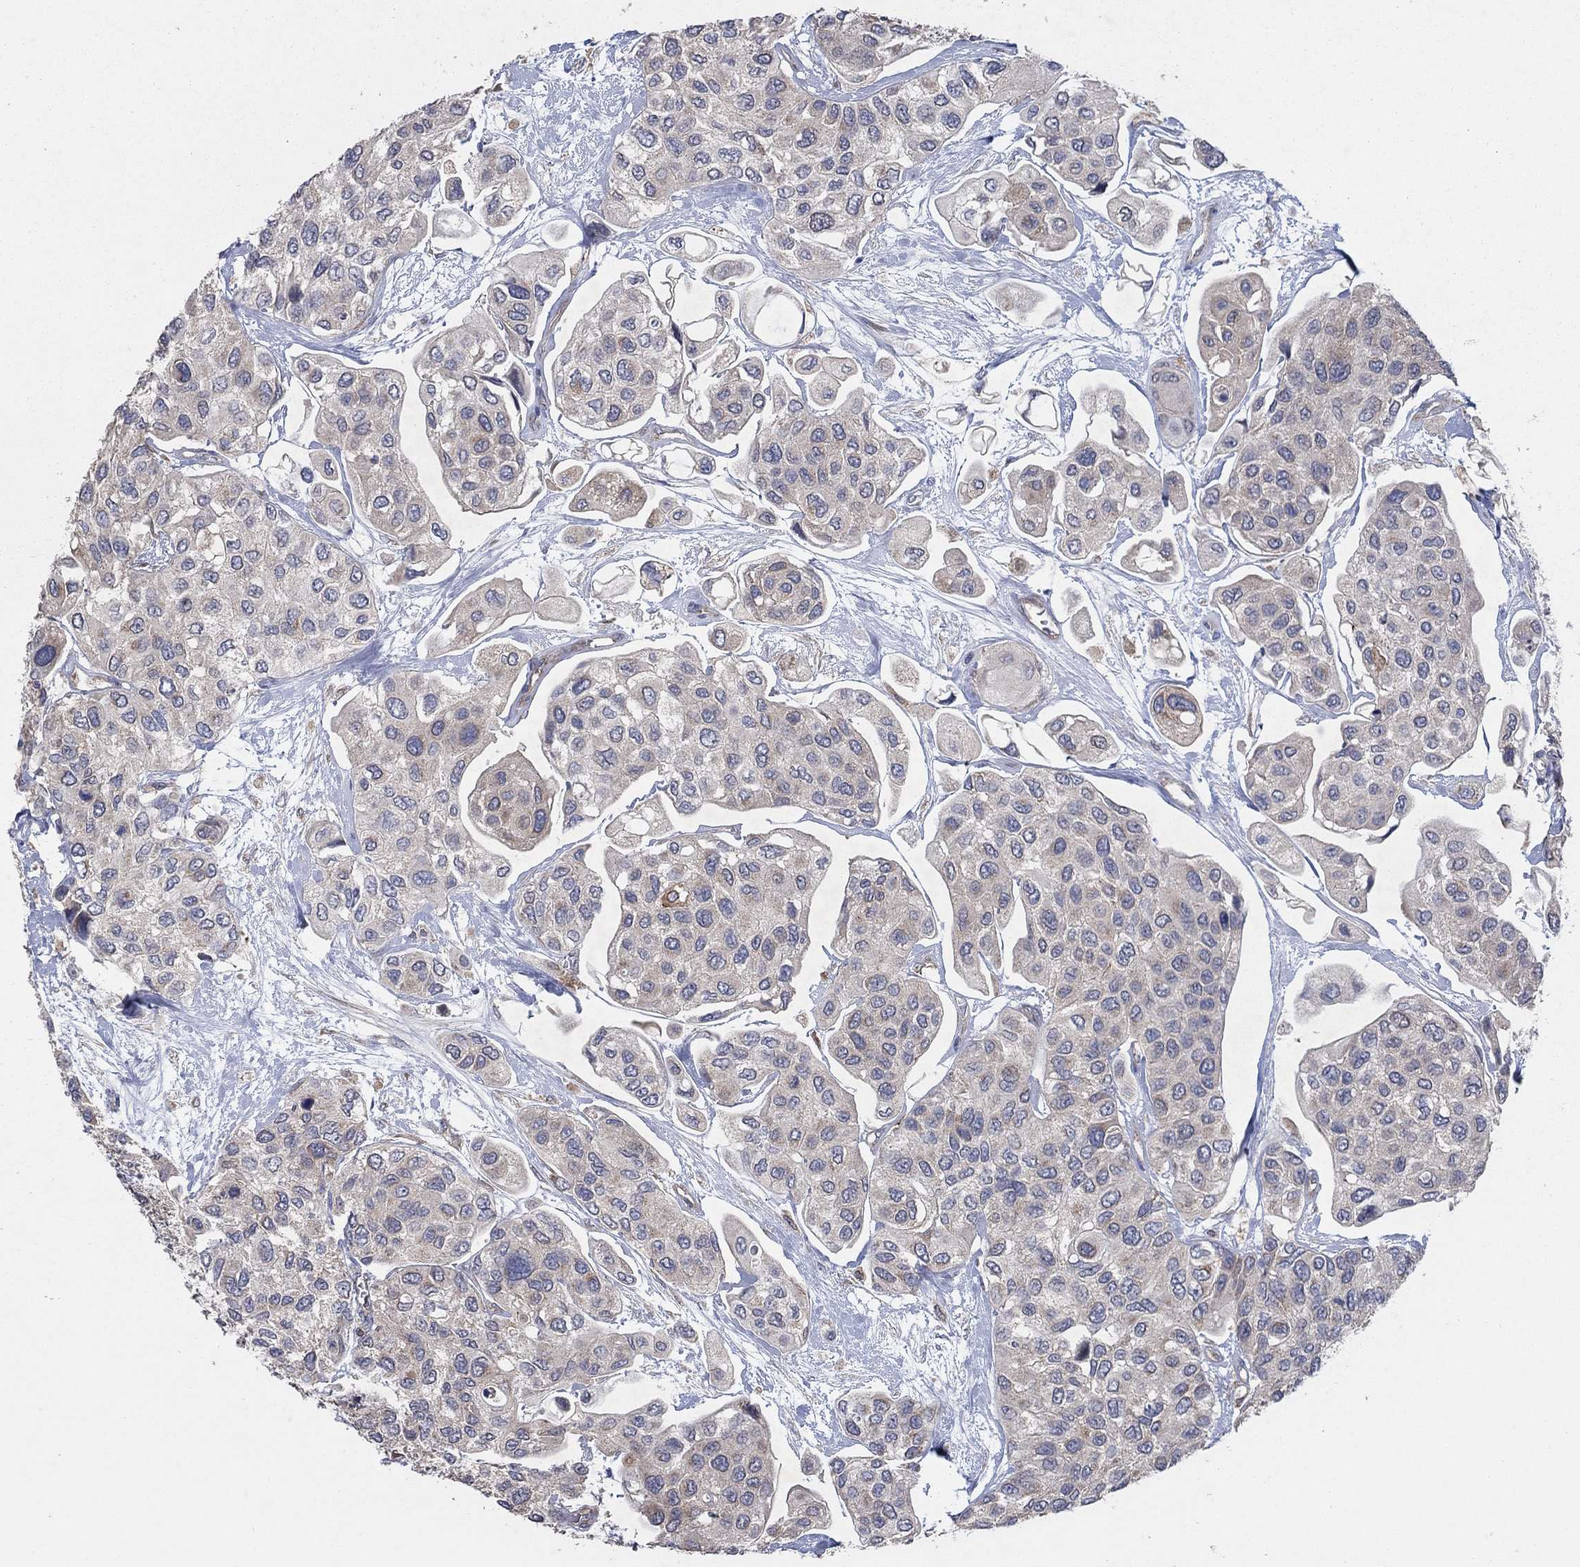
{"staining": {"intensity": "negative", "quantity": "none", "location": "none"}, "tissue": "urothelial cancer", "cell_type": "Tumor cells", "image_type": "cancer", "snomed": [{"axis": "morphology", "description": "Urothelial carcinoma, High grade"}, {"axis": "topography", "description": "Urinary bladder"}], "caption": "Tumor cells show no significant protein staining in high-grade urothelial carcinoma.", "gene": "NCEH1", "patient": {"sex": "male", "age": 77}}